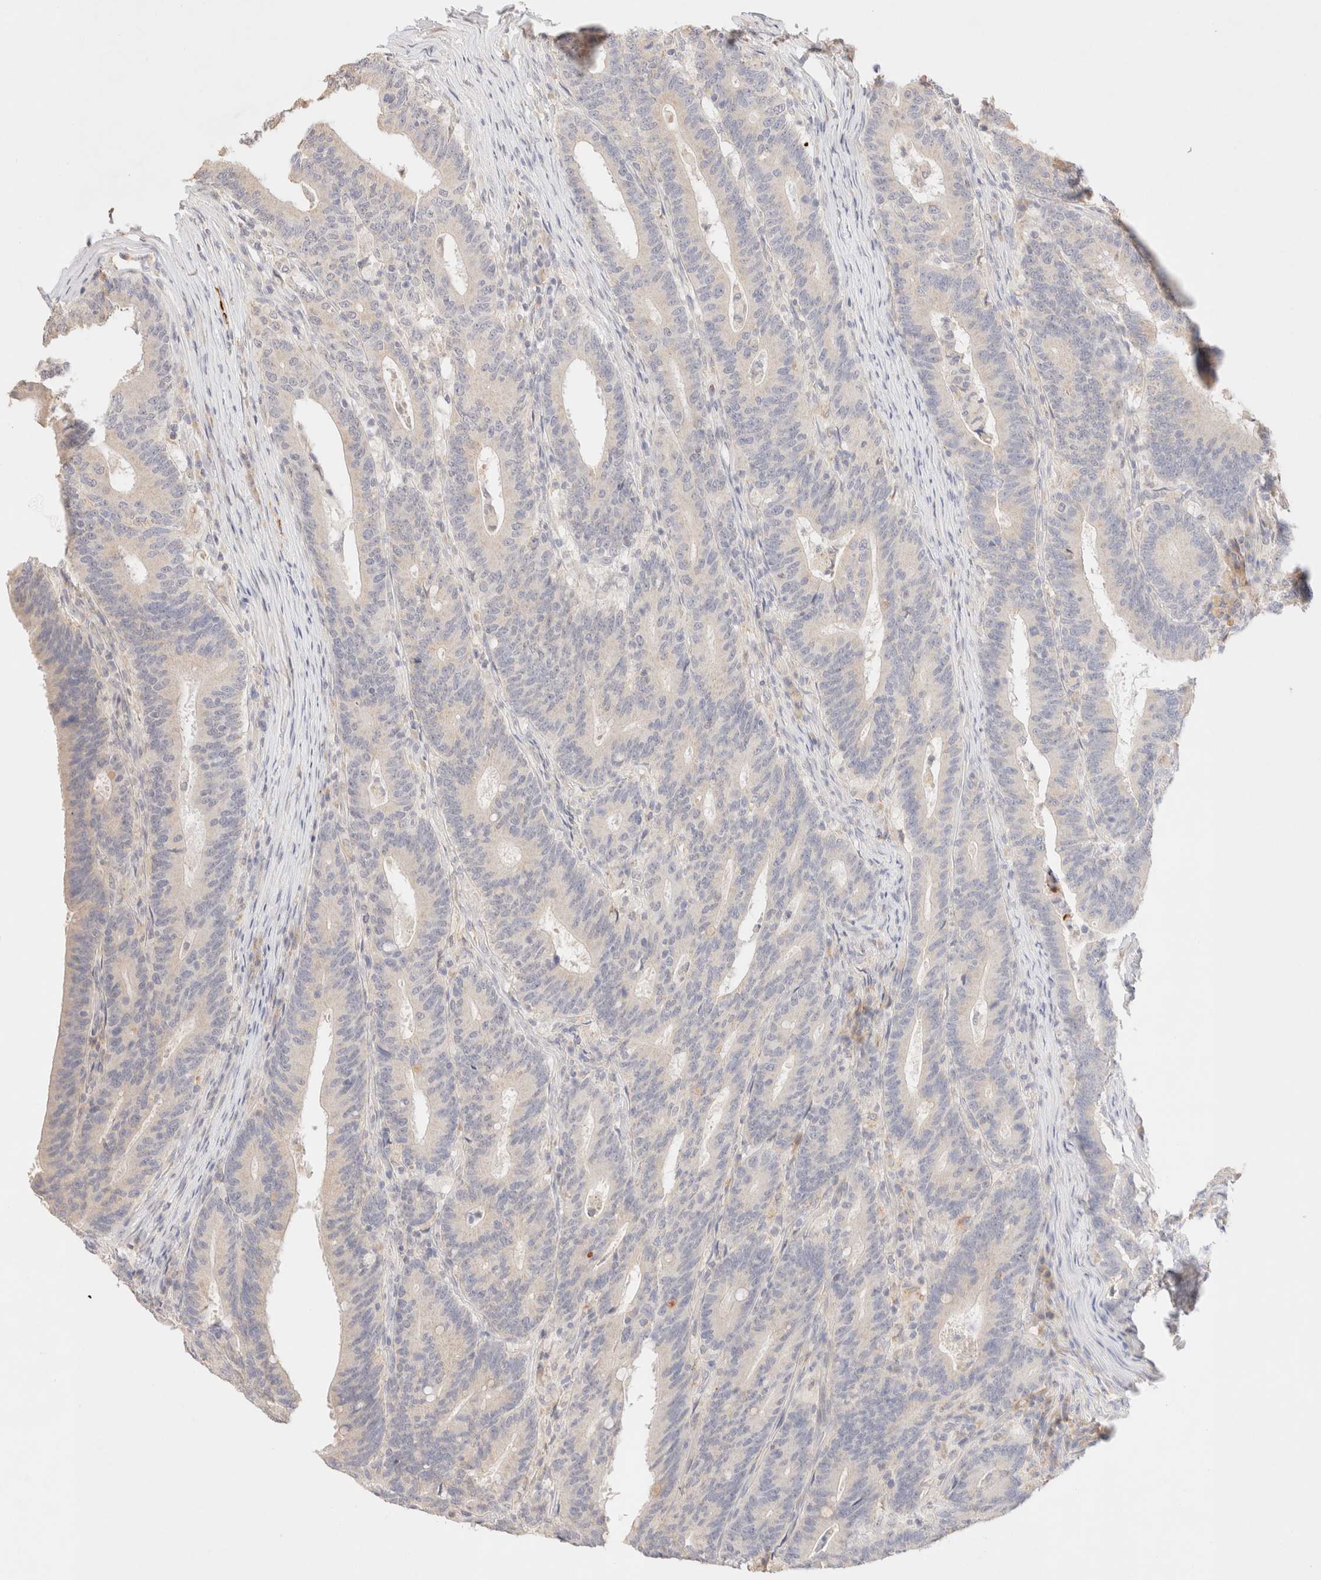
{"staining": {"intensity": "negative", "quantity": "none", "location": "none"}, "tissue": "colorectal cancer", "cell_type": "Tumor cells", "image_type": "cancer", "snomed": [{"axis": "morphology", "description": "Adenocarcinoma, NOS"}, {"axis": "topography", "description": "Colon"}], "caption": "High power microscopy histopathology image of an immunohistochemistry image of colorectal adenocarcinoma, revealing no significant expression in tumor cells. Brightfield microscopy of immunohistochemistry stained with DAB (3,3'-diaminobenzidine) (brown) and hematoxylin (blue), captured at high magnification.", "gene": "SNTB1", "patient": {"sex": "female", "age": 66}}